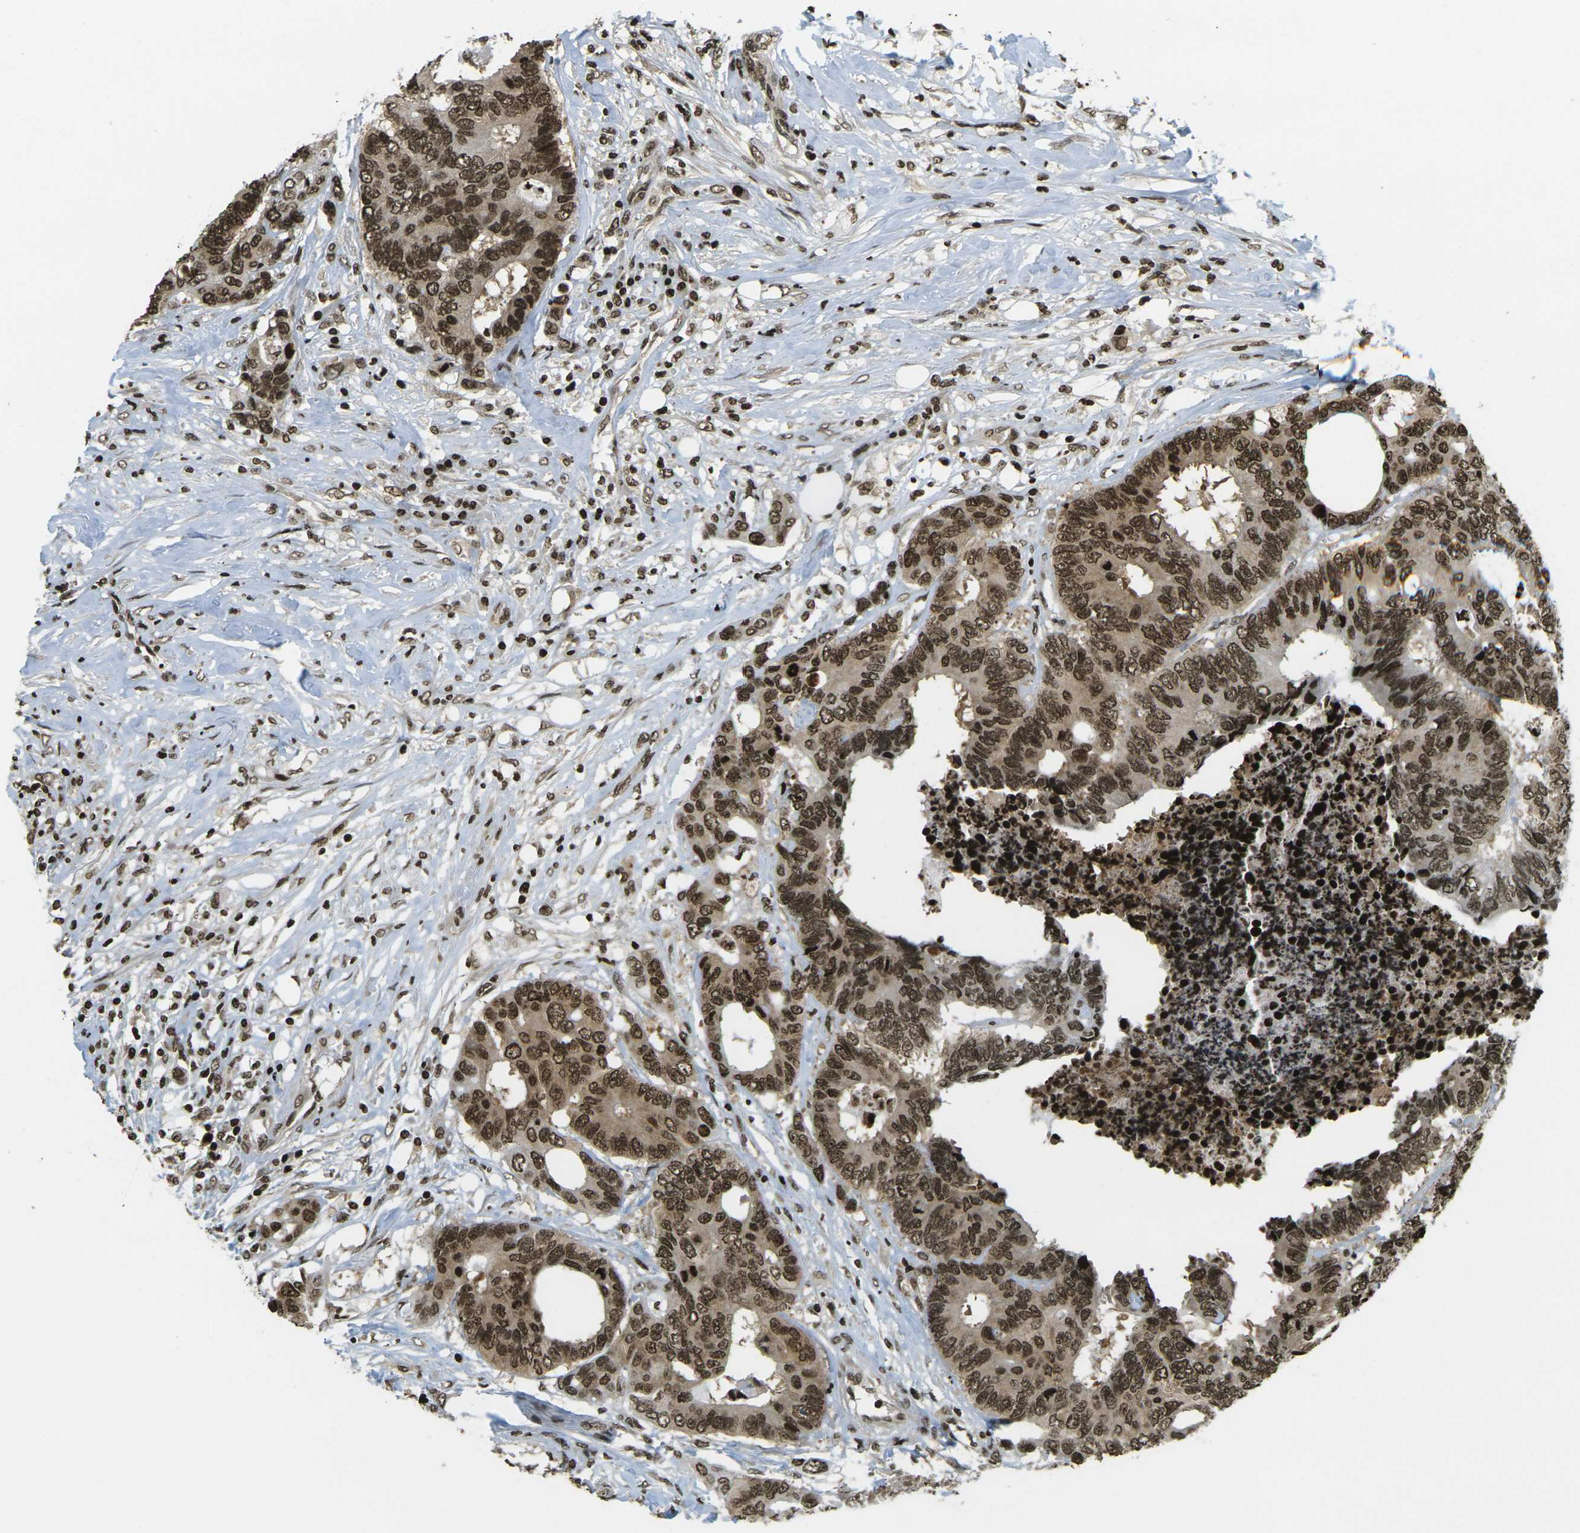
{"staining": {"intensity": "strong", "quantity": ">75%", "location": "cytoplasmic/membranous,nuclear"}, "tissue": "colorectal cancer", "cell_type": "Tumor cells", "image_type": "cancer", "snomed": [{"axis": "morphology", "description": "Adenocarcinoma, NOS"}, {"axis": "topography", "description": "Rectum"}], "caption": "Immunohistochemistry staining of adenocarcinoma (colorectal), which shows high levels of strong cytoplasmic/membranous and nuclear expression in approximately >75% of tumor cells indicating strong cytoplasmic/membranous and nuclear protein staining. The staining was performed using DAB (brown) for protein detection and nuclei were counterstained in hematoxylin (blue).", "gene": "RUVBL2", "patient": {"sex": "male", "age": 55}}